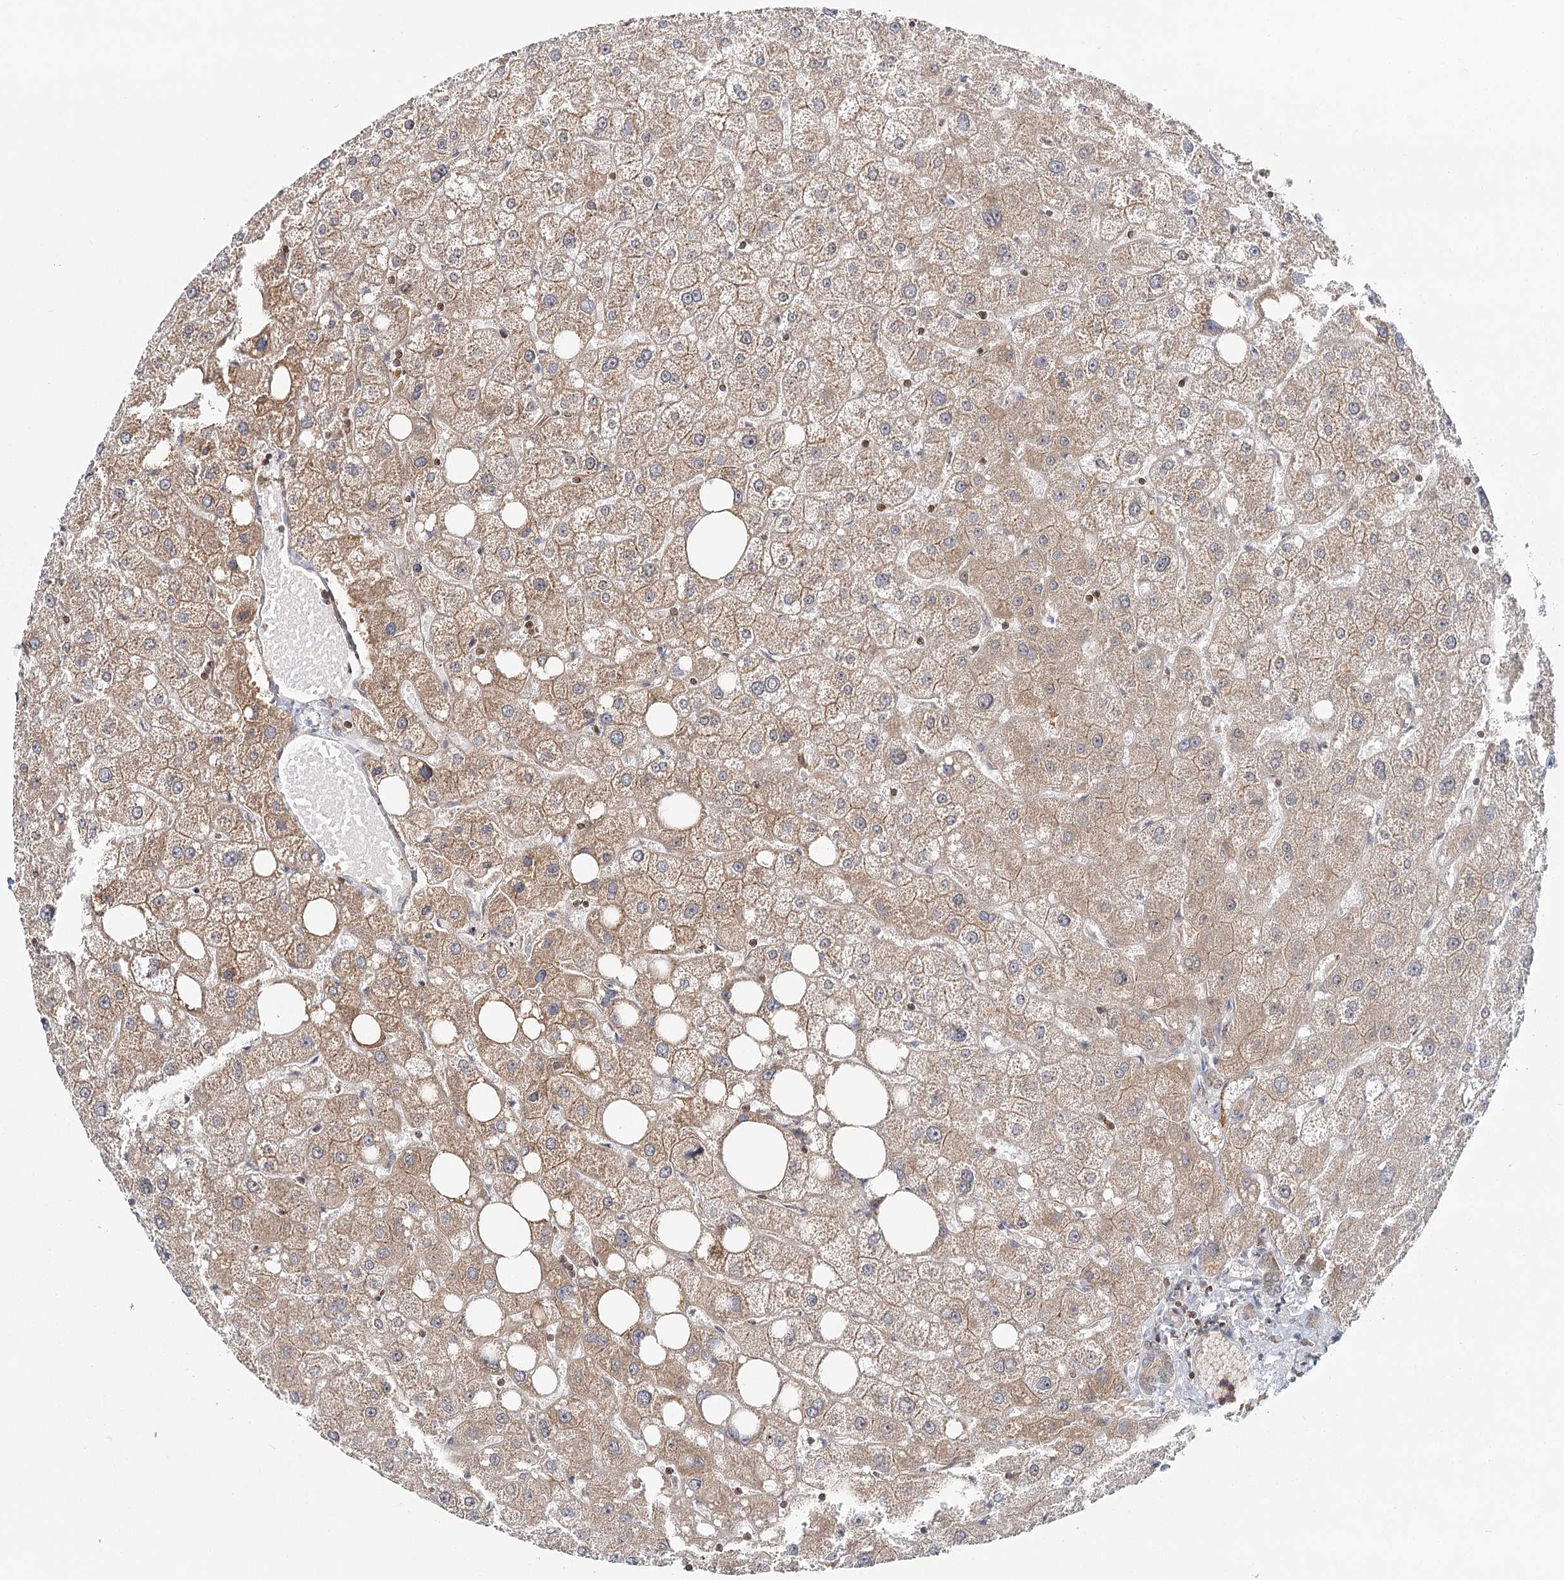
{"staining": {"intensity": "moderate", "quantity": "<25%", "location": "cytoplasmic/membranous,nuclear"}, "tissue": "liver", "cell_type": "Cholangiocytes", "image_type": "normal", "snomed": [{"axis": "morphology", "description": "Normal tissue, NOS"}, {"axis": "topography", "description": "Liver"}], "caption": "The histopathology image reveals immunohistochemical staining of unremarkable liver. There is moderate cytoplasmic/membranous,nuclear expression is identified in about <25% of cholangiocytes.", "gene": "FAM120B", "patient": {"sex": "male", "age": 73}}